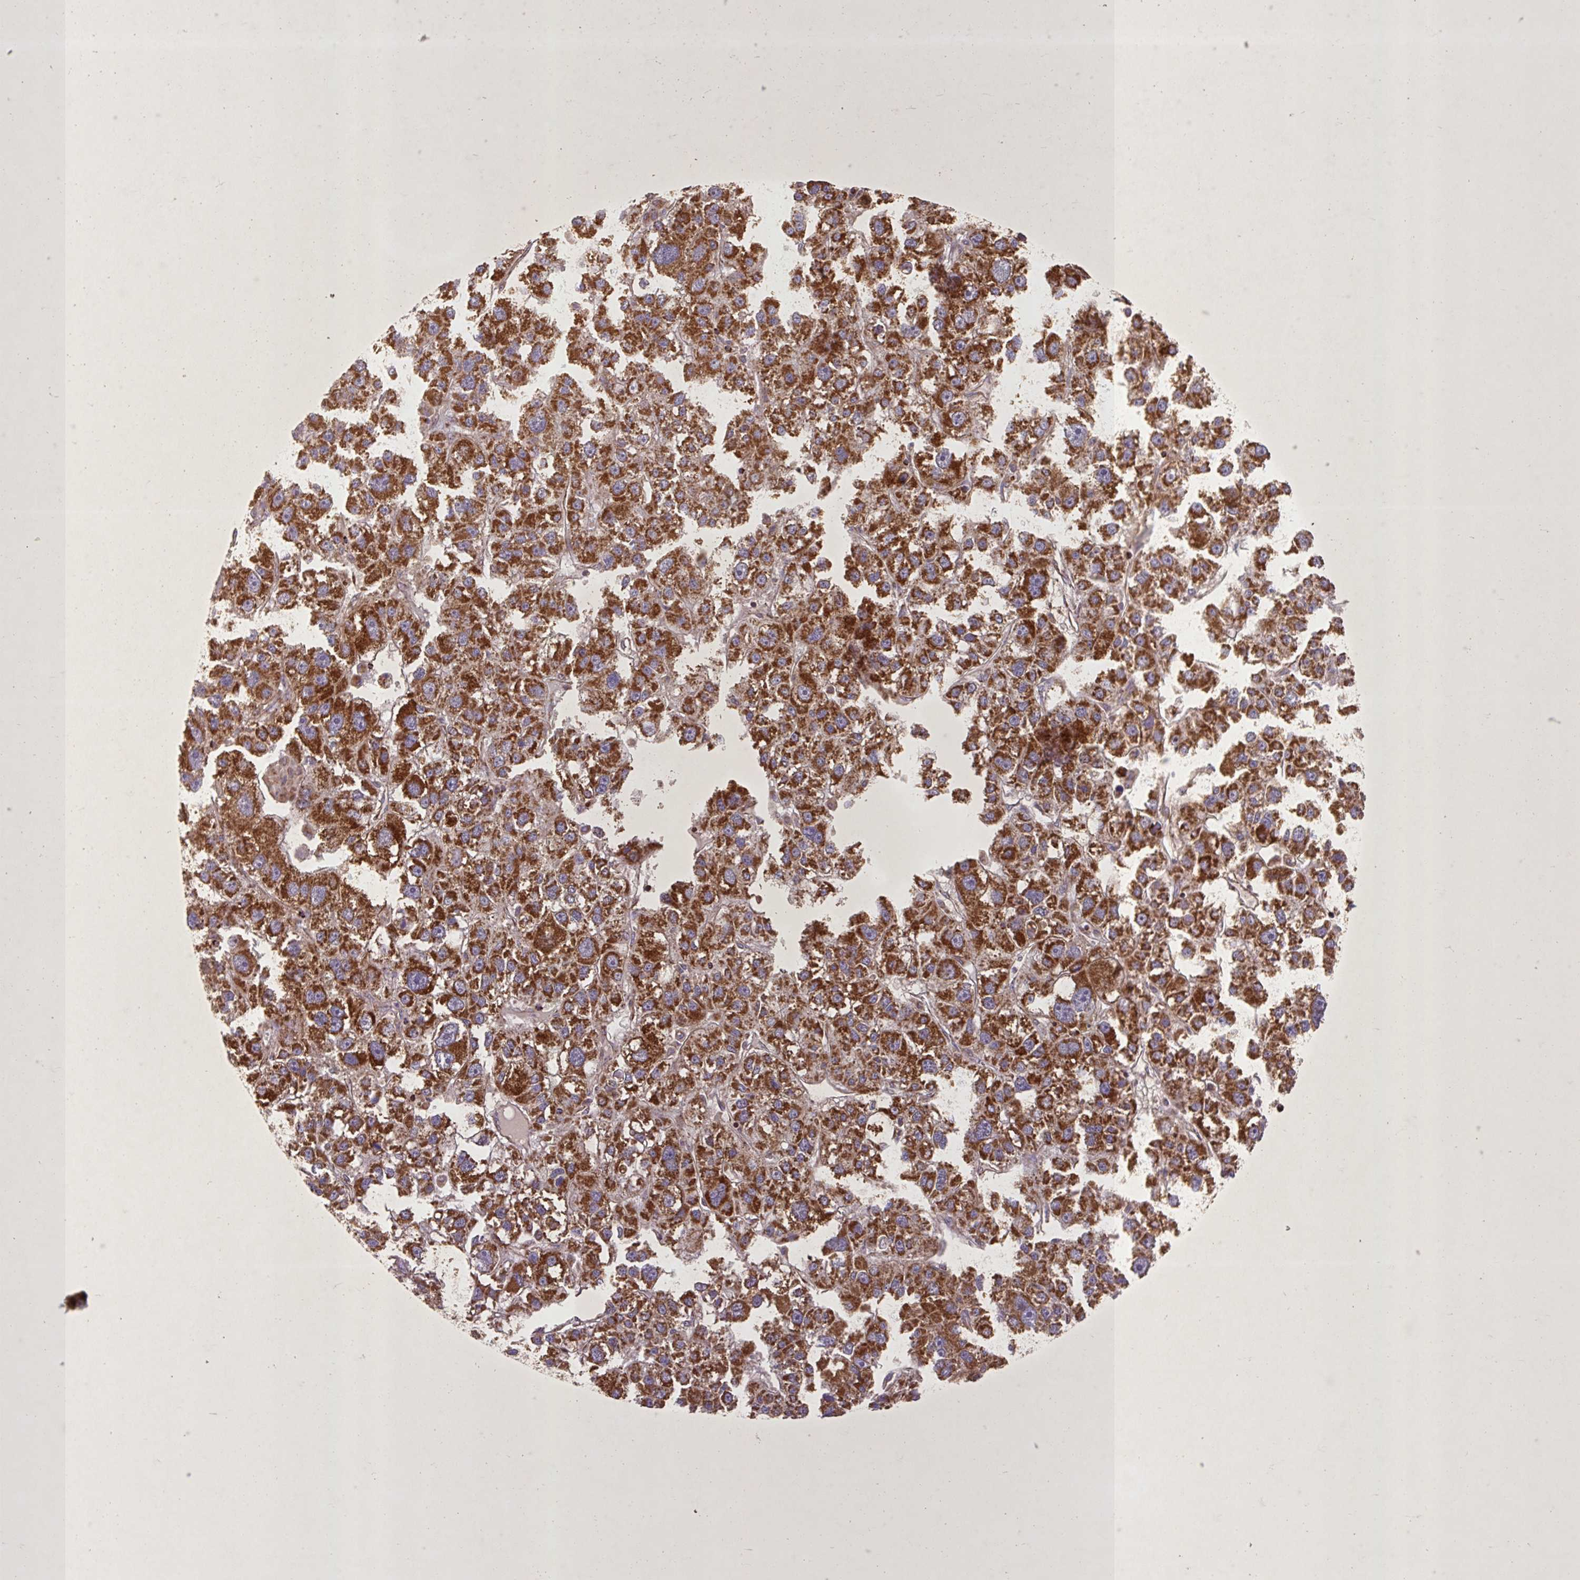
{"staining": {"intensity": "strong", "quantity": ">75%", "location": "cytoplasmic/membranous"}, "tissue": "liver cancer", "cell_type": "Tumor cells", "image_type": "cancer", "snomed": [{"axis": "morphology", "description": "Carcinoma, Hepatocellular, NOS"}, {"axis": "topography", "description": "Liver"}], "caption": "Liver cancer (hepatocellular carcinoma) tissue exhibits strong cytoplasmic/membranous staining in about >75% of tumor cells, visualized by immunohistochemistry.", "gene": "AGK", "patient": {"sex": "male", "age": 73}}